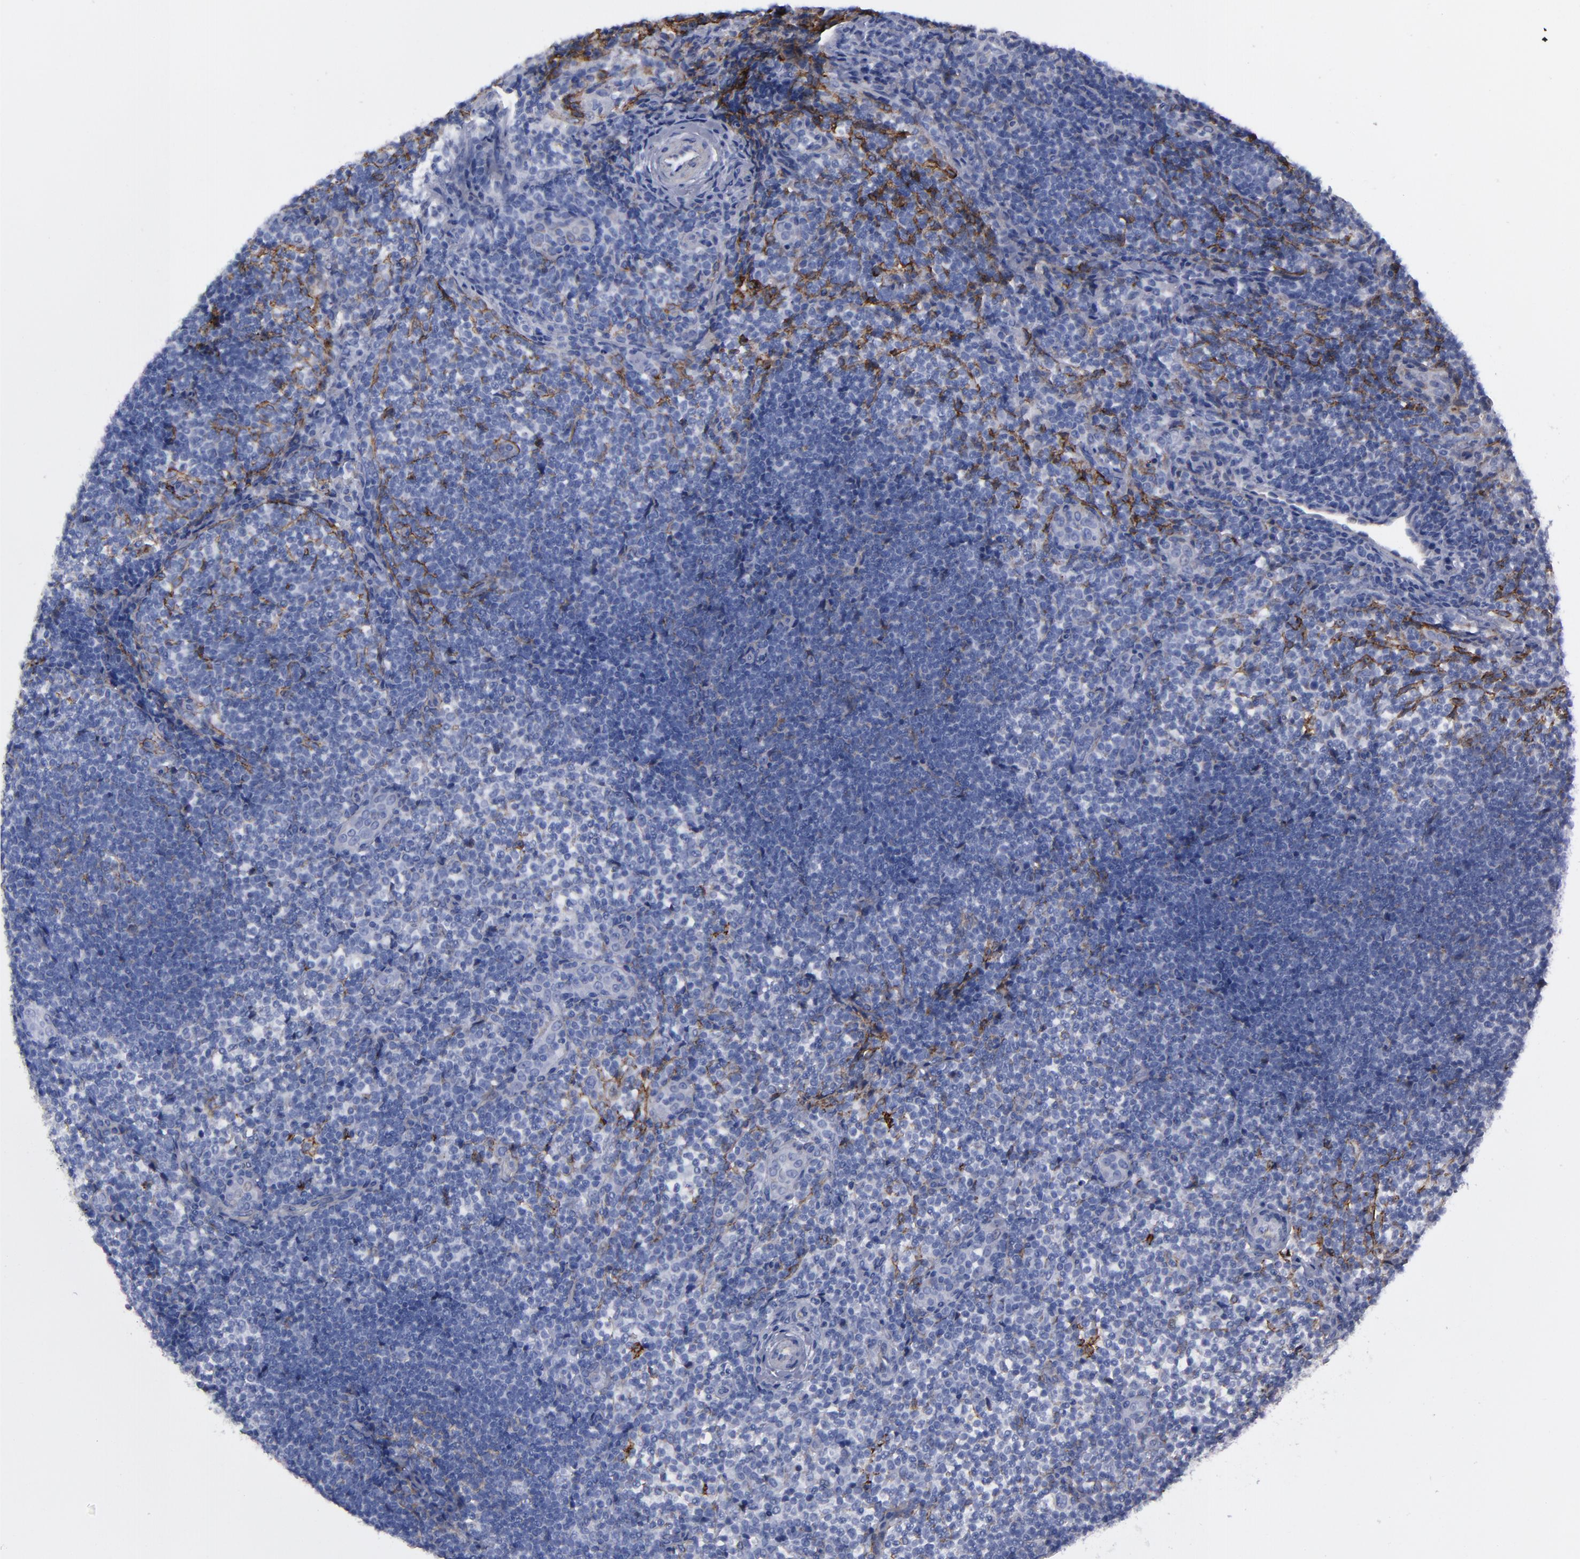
{"staining": {"intensity": "negative", "quantity": "none", "location": "none"}, "tissue": "lymphoma", "cell_type": "Tumor cells", "image_type": "cancer", "snomed": [{"axis": "morphology", "description": "Malignant lymphoma, non-Hodgkin's type, Low grade"}, {"axis": "topography", "description": "Lymph node"}], "caption": "Tumor cells show no significant protein expression in lymphoma.", "gene": "CADM3", "patient": {"sex": "female", "age": 76}}